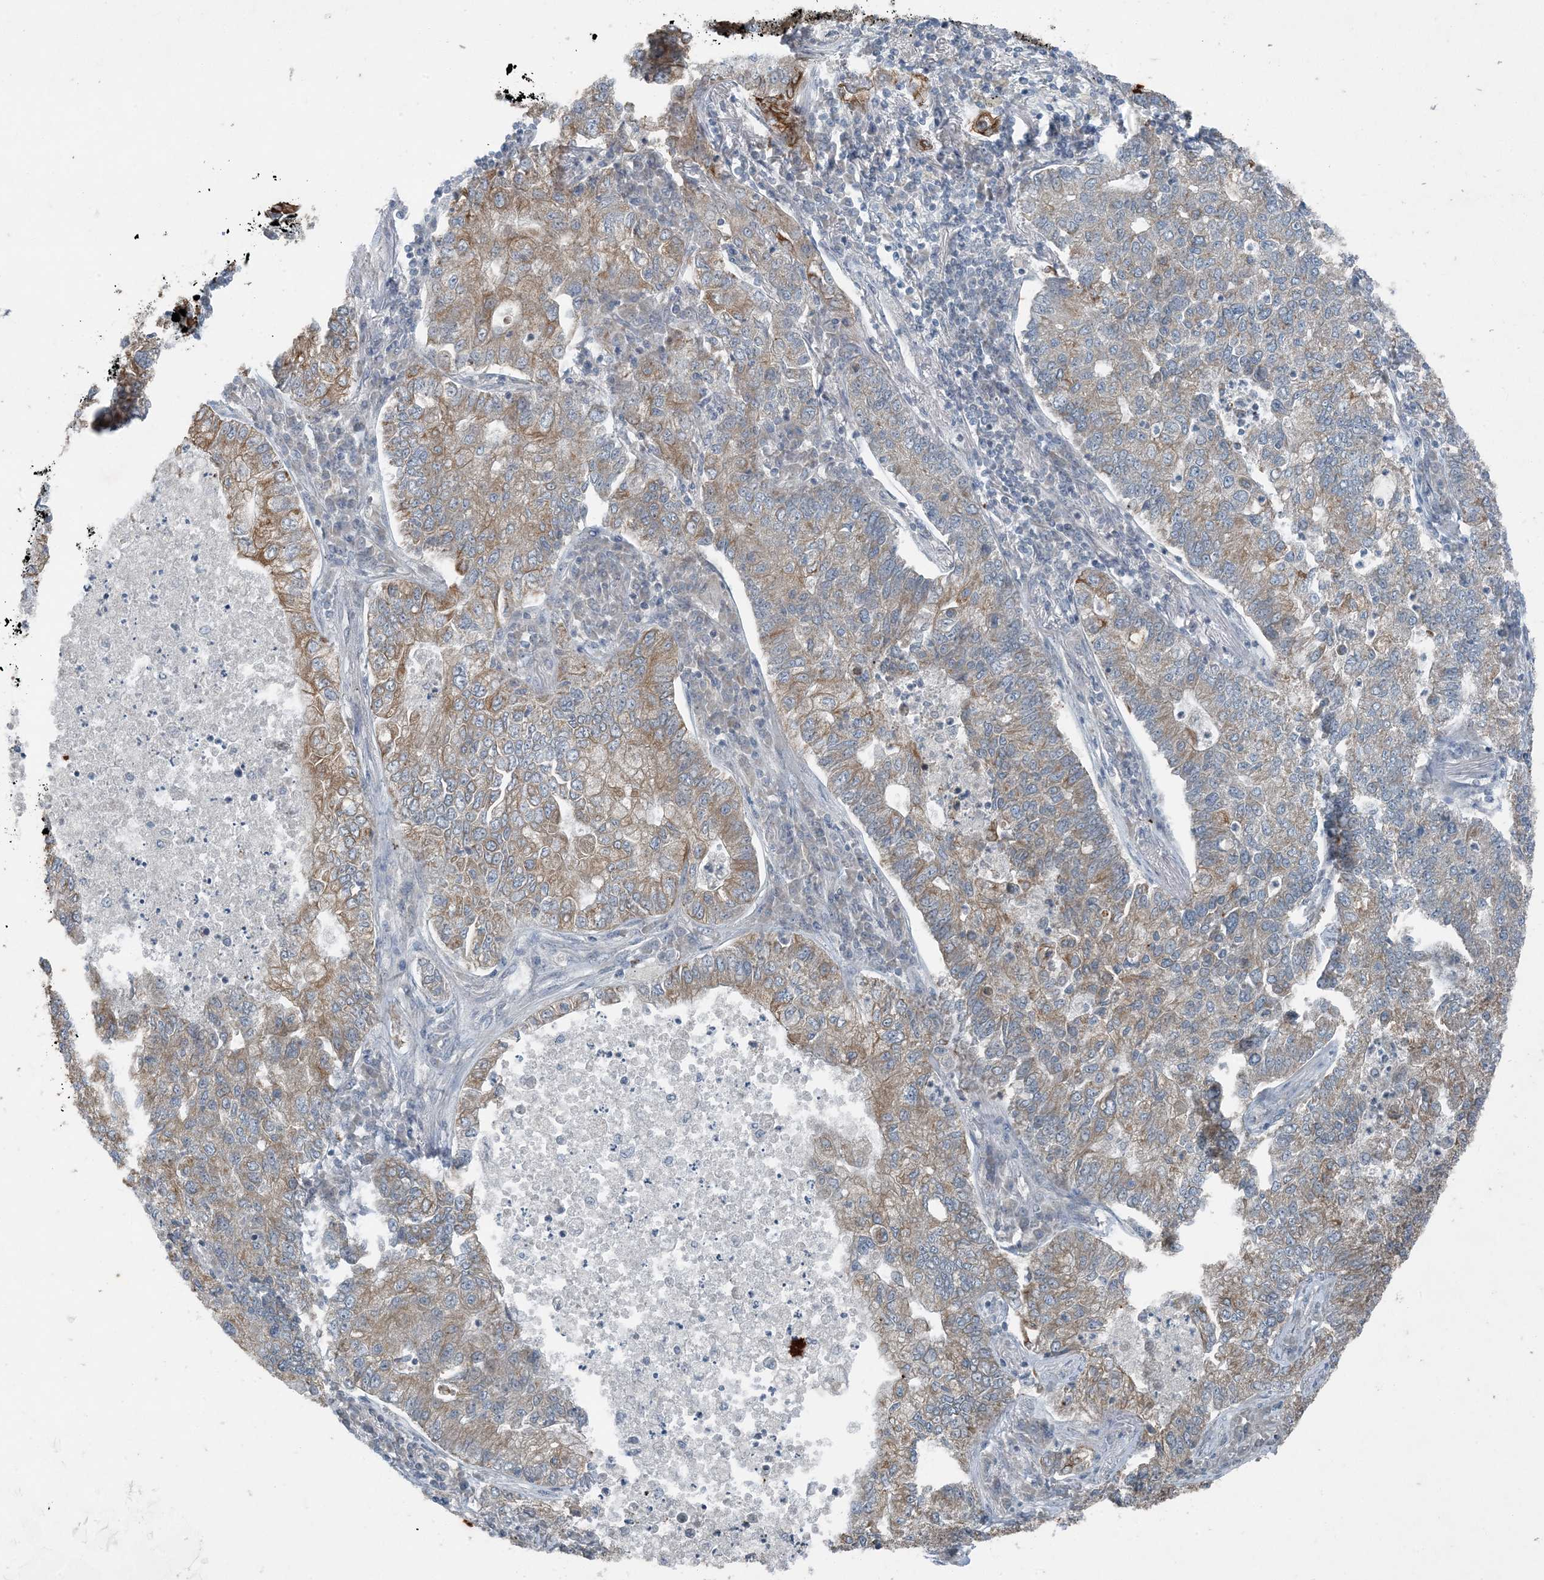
{"staining": {"intensity": "weak", "quantity": ">75%", "location": "cytoplasmic/membranous"}, "tissue": "lung cancer", "cell_type": "Tumor cells", "image_type": "cancer", "snomed": [{"axis": "morphology", "description": "Adenocarcinoma, NOS"}, {"axis": "topography", "description": "Lung"}], "caption": "Lung cancer (adenocarcinoma) stained for a protein exhibits weak cytoplasmic/membranous positivity in tumor cells. (Brightfield microscopy of DAB IHC at high magnification).", "gene": "PC", "patient": {"sex": "male", "age": 49}}